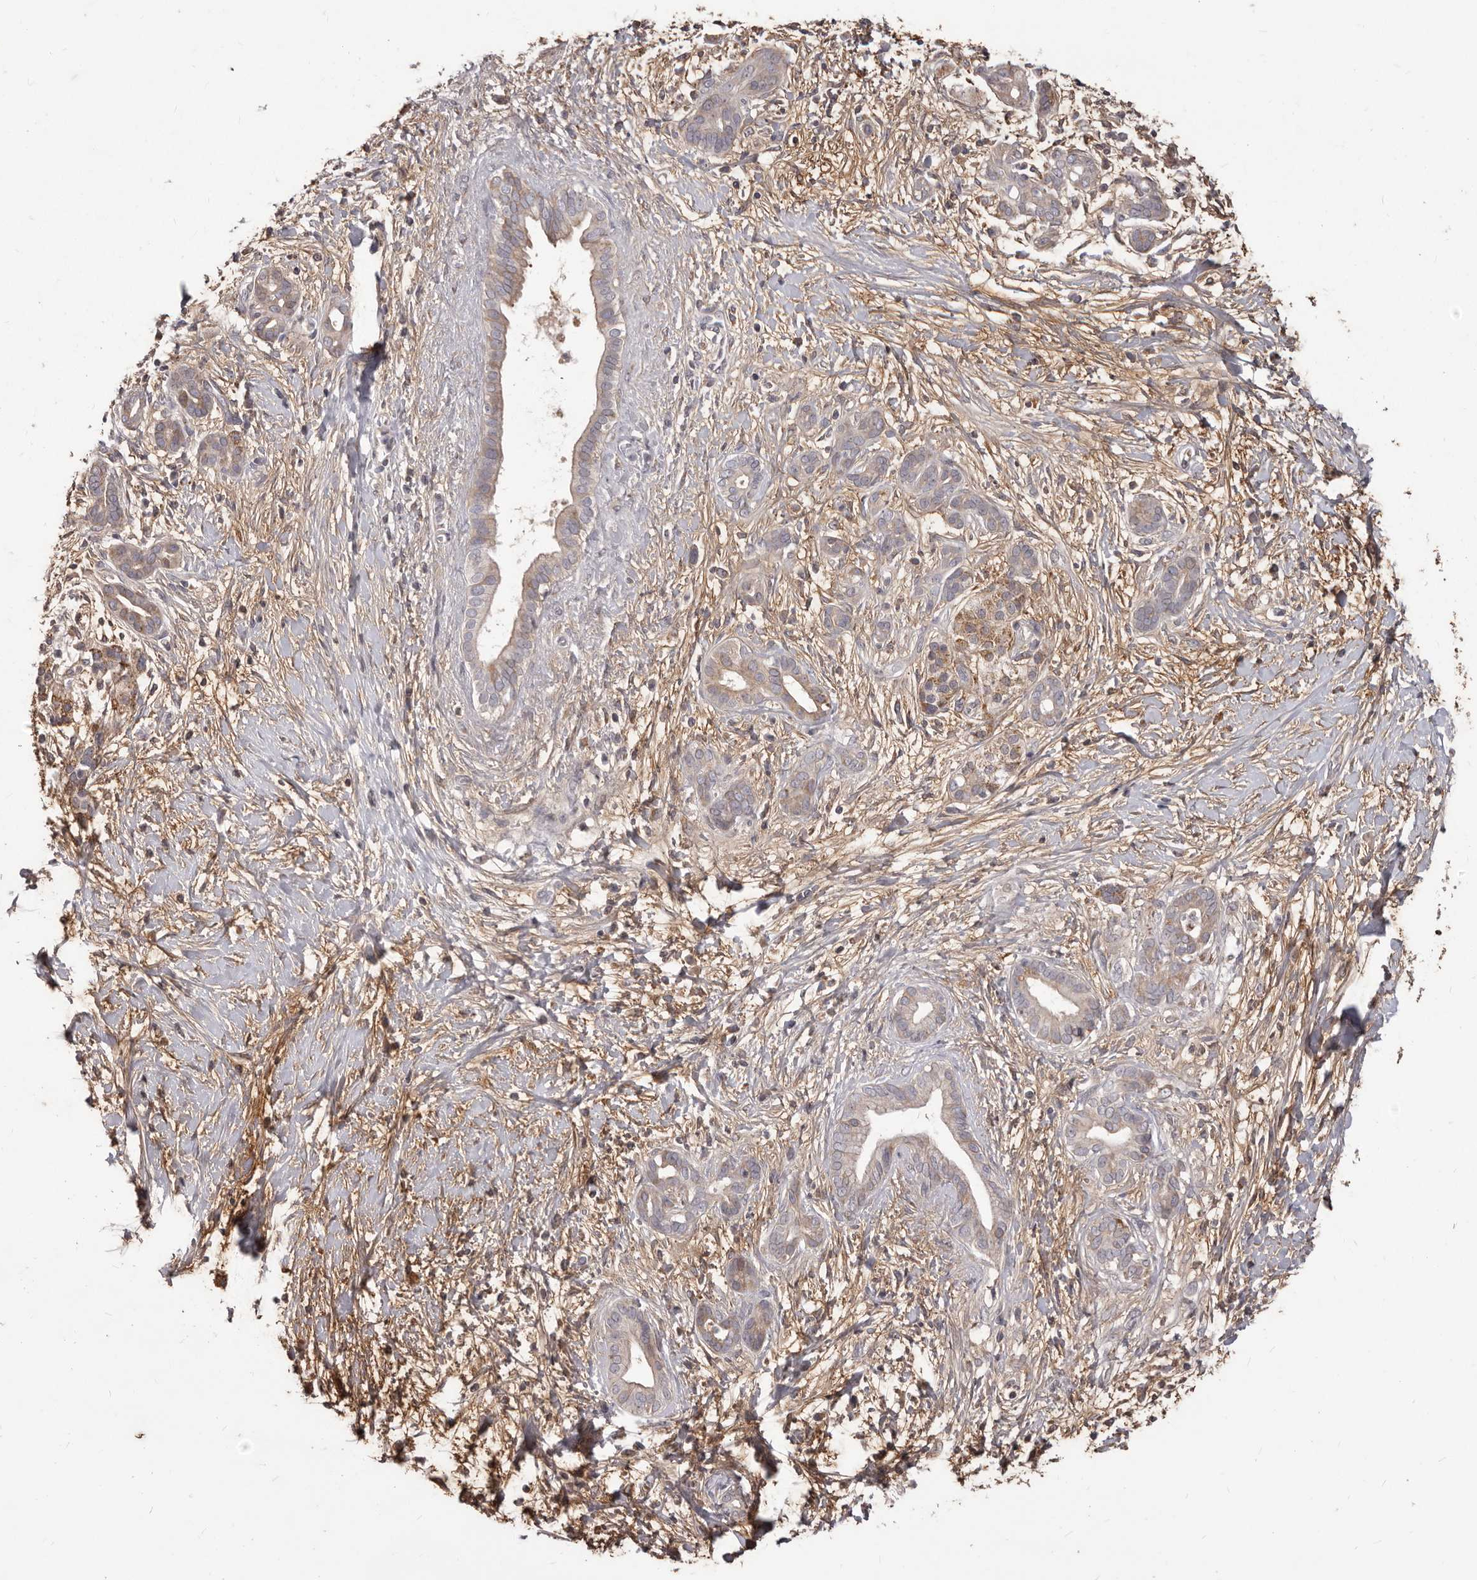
{"staining": {"intensity": "weak", "quantity": "25%-75%", "location": "cytoplasmic/membranous"}, "tissue": "pancreatic cancer", "cell_type": "Tumor cells", "image_type": "cancer", "snomed": [{"axis": "morphology", "description": "Adenocarcinoma, NOS"}, {"axis": "topography", "description": "Pancreas"}], "caption": "Pancreatic cancer (adenocarcinoma) stained with DAB immunohistochemistry reveals low levels of weak cytoplasmic/membranous expression in approximately 25%-75% of tumor cells.", "gene": "MTO1", "patient": {"sex": "male", "age": 58}}